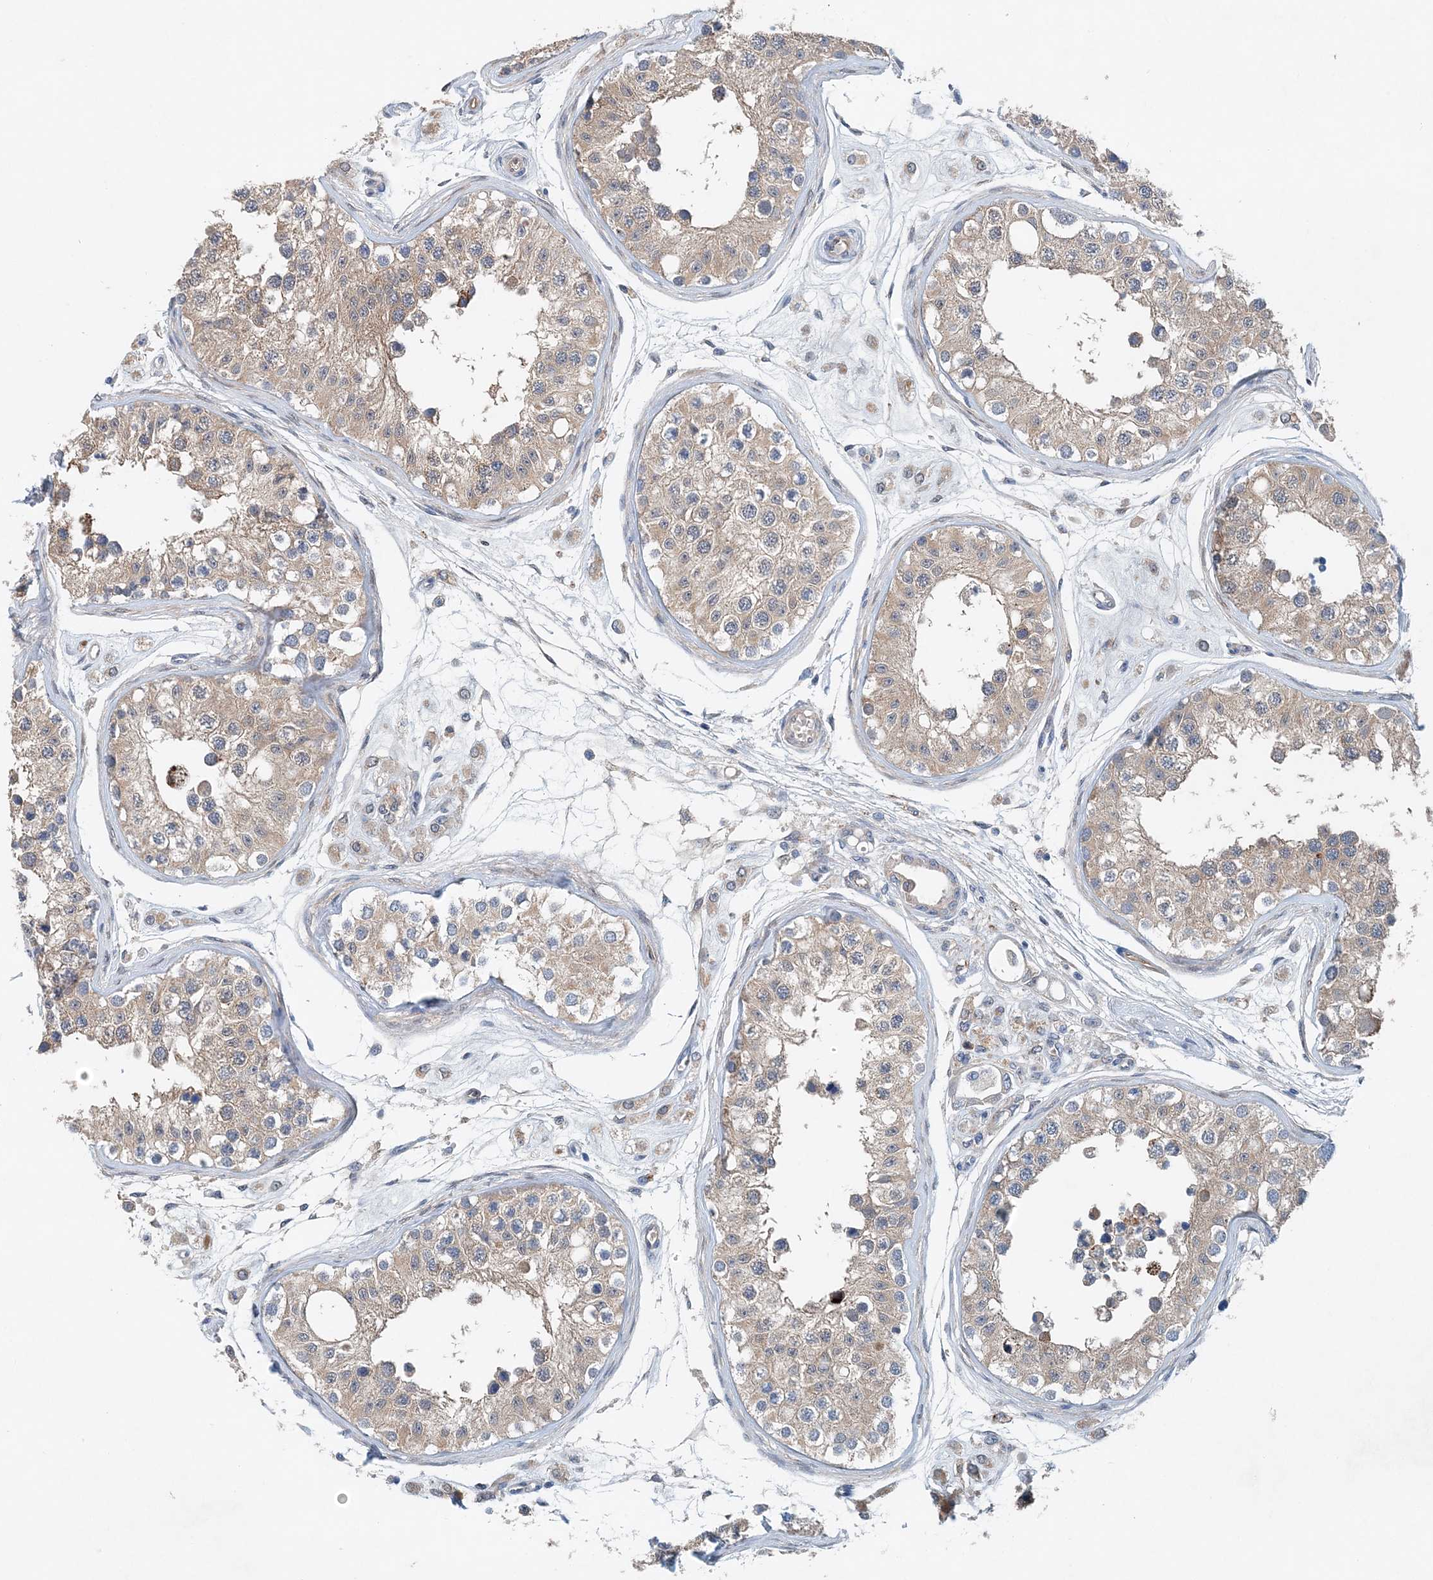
{"staining": {"intensity": "weak", "quantity": ">75%", "location": "cytoplasmic/membranous"}, "tissue": "testis", "cell_type": "Cells in seminiferous ducts", "image_type": "normal", "snomed": [{"axis": "morphology", "description": "Normal tissue, NOS"}, {"axis": "morphology", "description": "Adenocarcinoma, metastatic, NOS"}, {"axis": "topography", "description": "Testis"}], "caption": "DAB immunohistochemical staining of benign testis displays weak cytoplasmic/membranous protein expression in approximately >75% of cells in seminiferous ducts.", "gene": "PFN2", "patient": {"sex": "male", "age": 26}}